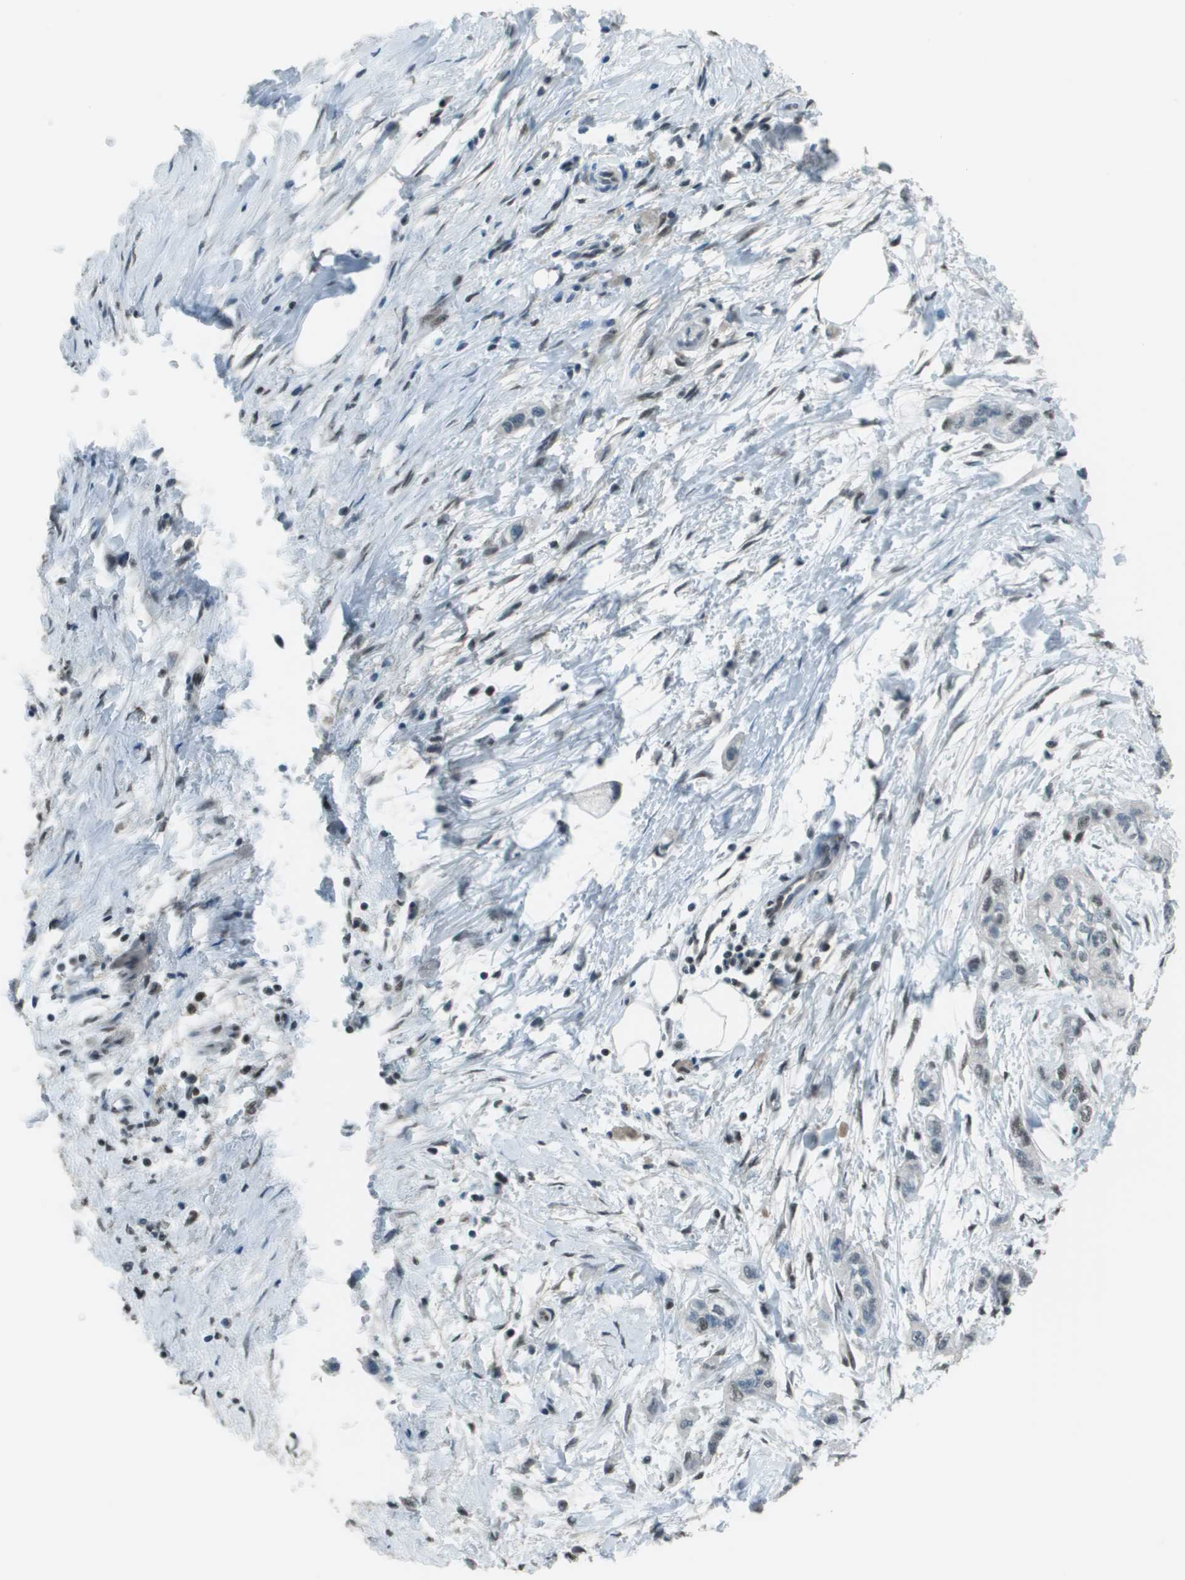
{"staining": {"intensity": "moderate", "quantity": "<25%", "location": "nuclear"}, "tissue": "pancreatic cancer", "cell_type": "Tumor cells", "image_type": "cancer", "snomed": [{"axis": "morphology", "description": "Adenocarcinoma, NOS"}, {"axis": "topography", "description": "Pancreas"}], "caption": "A high-resolution micrograph shows IHC staining of pancreatic adenocarcinoma, which displays moderate nuclear staining in approximately <25% of tumor cells.", "gene": "DEPDC1", "patient": {"sex": "male", "age": 74}}